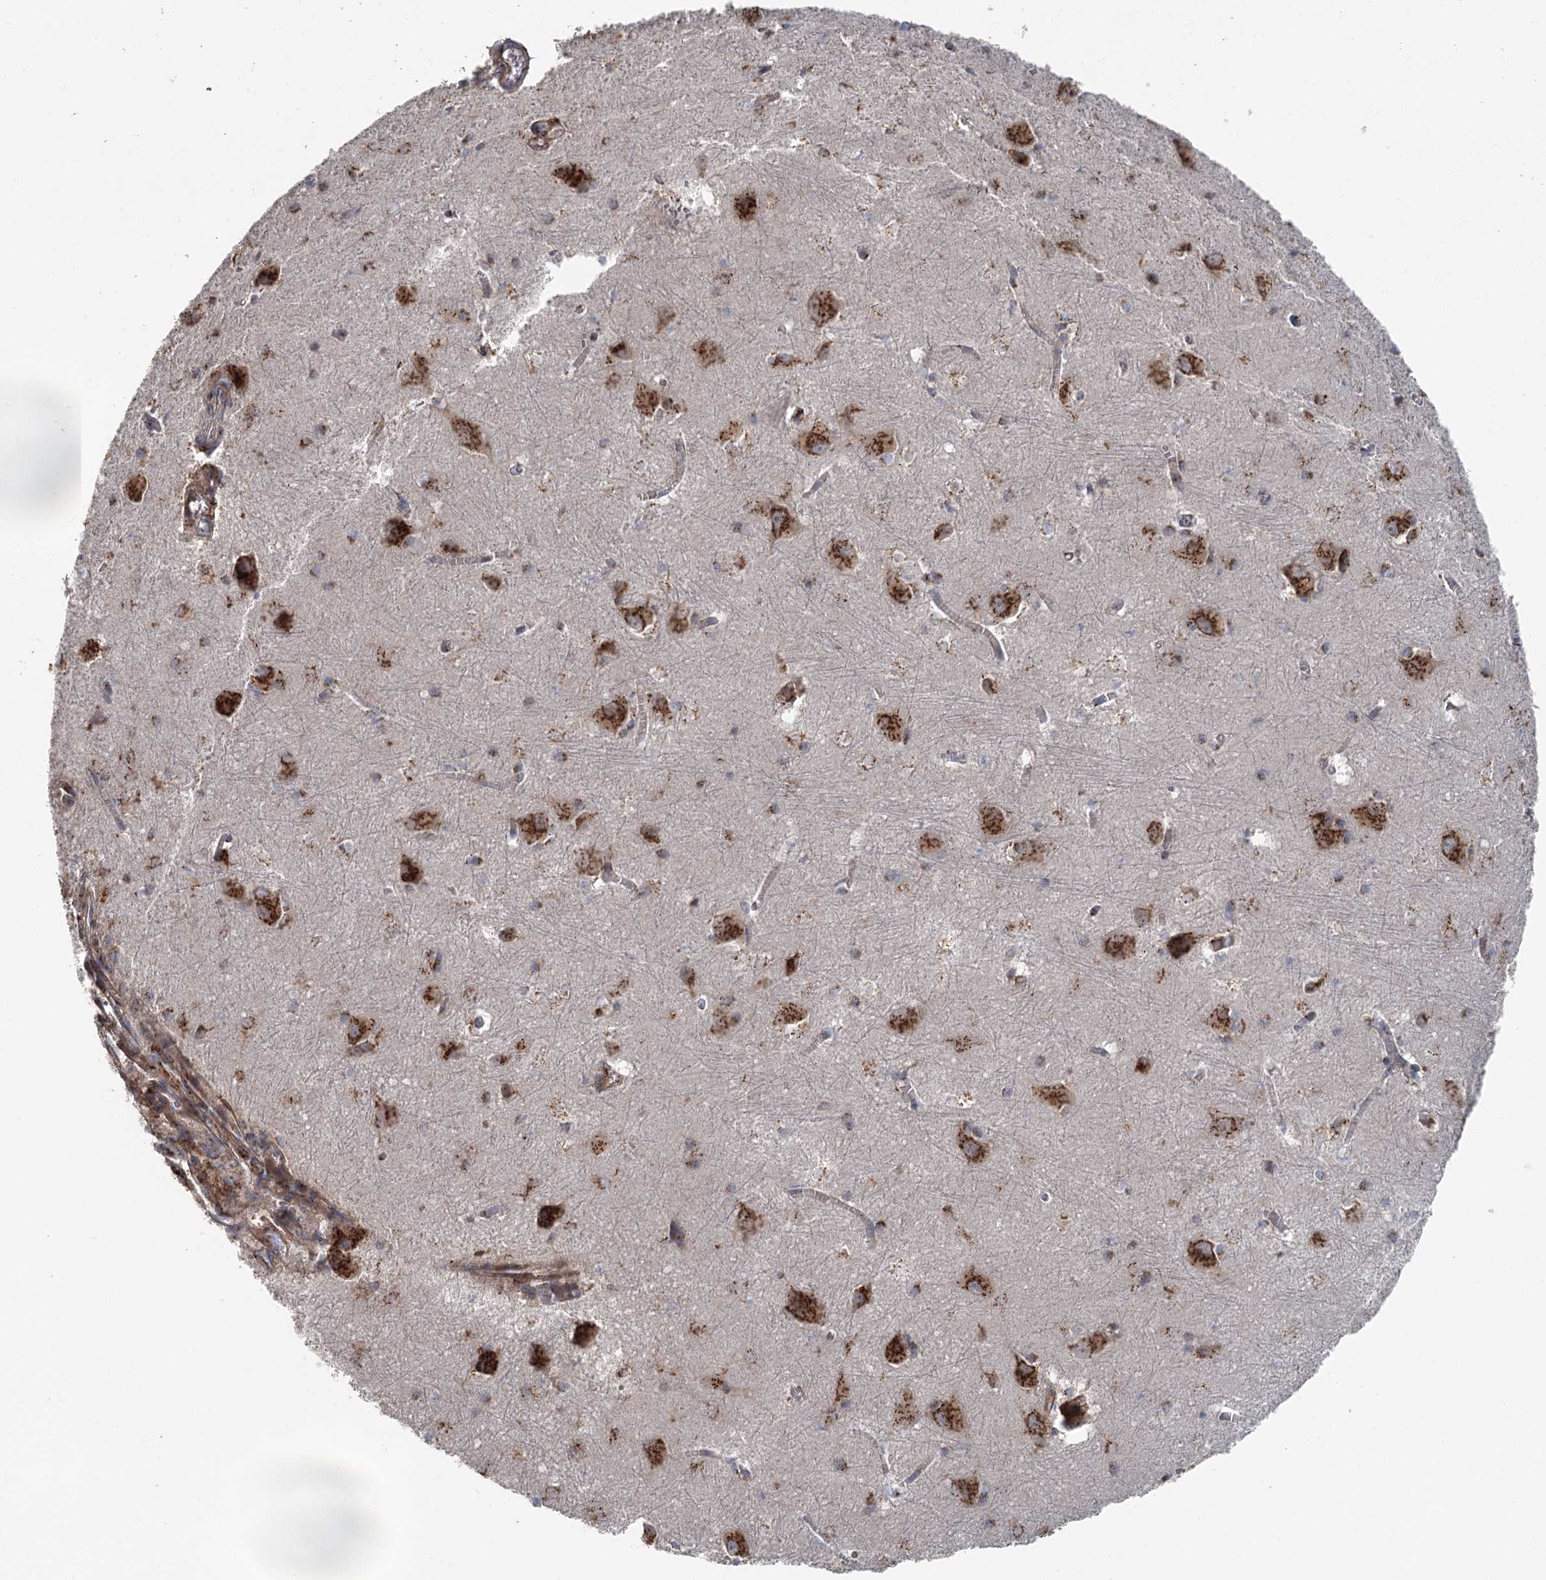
{"staining": {"intensity": "moderate", "quantity": "25%-75%", "location": "cytoplasmic/membranous"}, "tissue": "caudate", "cell_type": "Glial cells", "image_type": "normal", "snomed": [{"axis": "morphology", "description": "Normal tissue, NOS"}, {"axis": "topography", "description": "Lateral ventricle wall"}], "caption": "IHC of unremarkable human caudate shows medium levels of moderate cytoplasmic/membranous positivity in about 25%-75% of glial cells. Immunohistochemistry stains the protein of interest in brown and the nuclei are stained blue.", "gene": "ITIH5", "patient": {"sex": "male", "age": 37}}